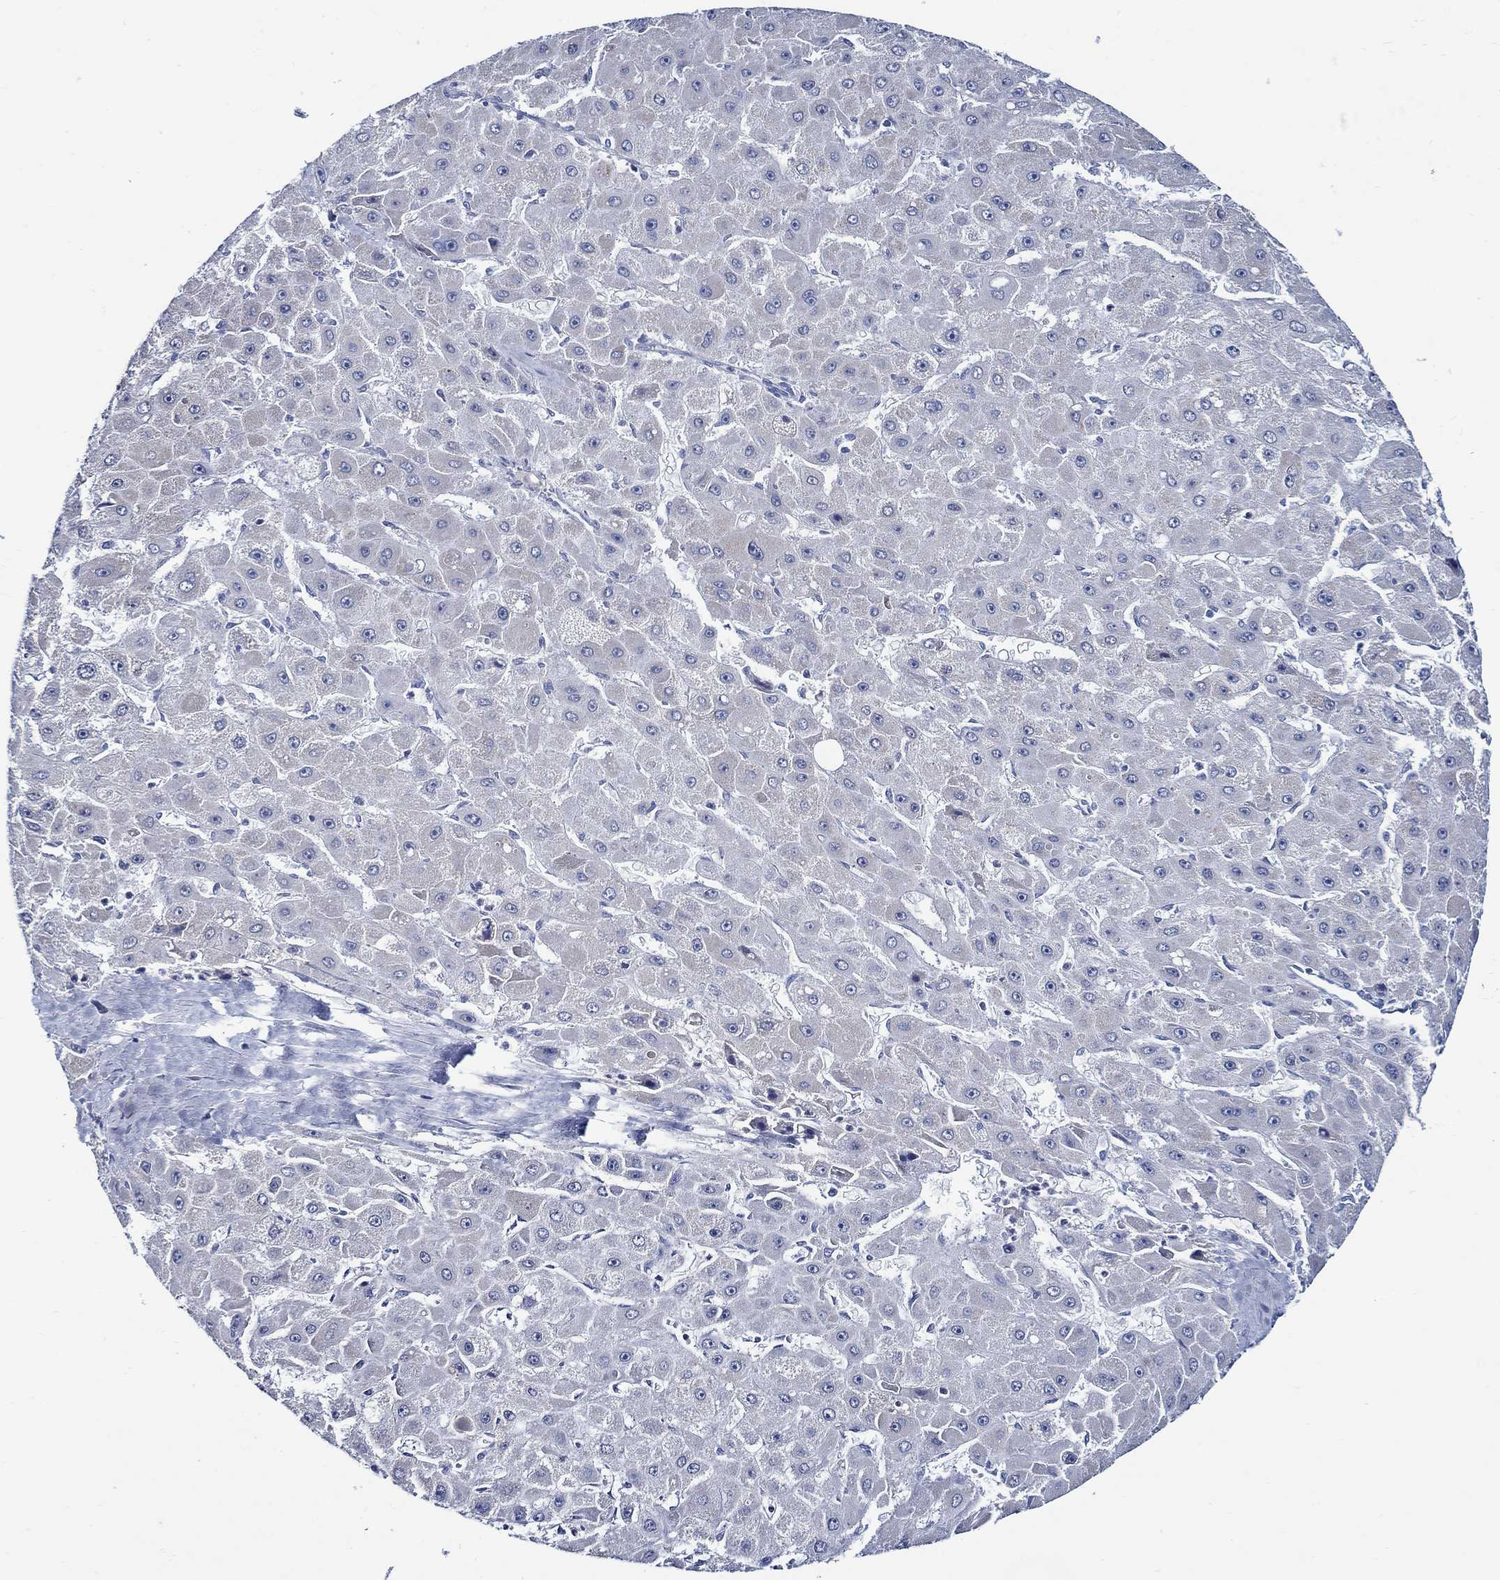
{"staining": {"intensity": "negative", "quantity": "none", "location": "none"}, "tissue": "liver cancer", "cell_type": "Tumor cells", "image_type": "cancer", "snomed": [{"axis": "morphology", "description": "Carcinoma, Hepatocellular, NOS"}, {"axis": "topography", "description": "Liver"}], "caption": "An IHC micrograph of liver cancer is shown. There is no staining in tumor cells of liver cancer. (DAB (3,3'-diaminobenzidine) immunohistochemistry (IHC) with hematoxylin counter stain).", "gene": "SKOR1", "patient": {"sex": "female", "age": 25}}